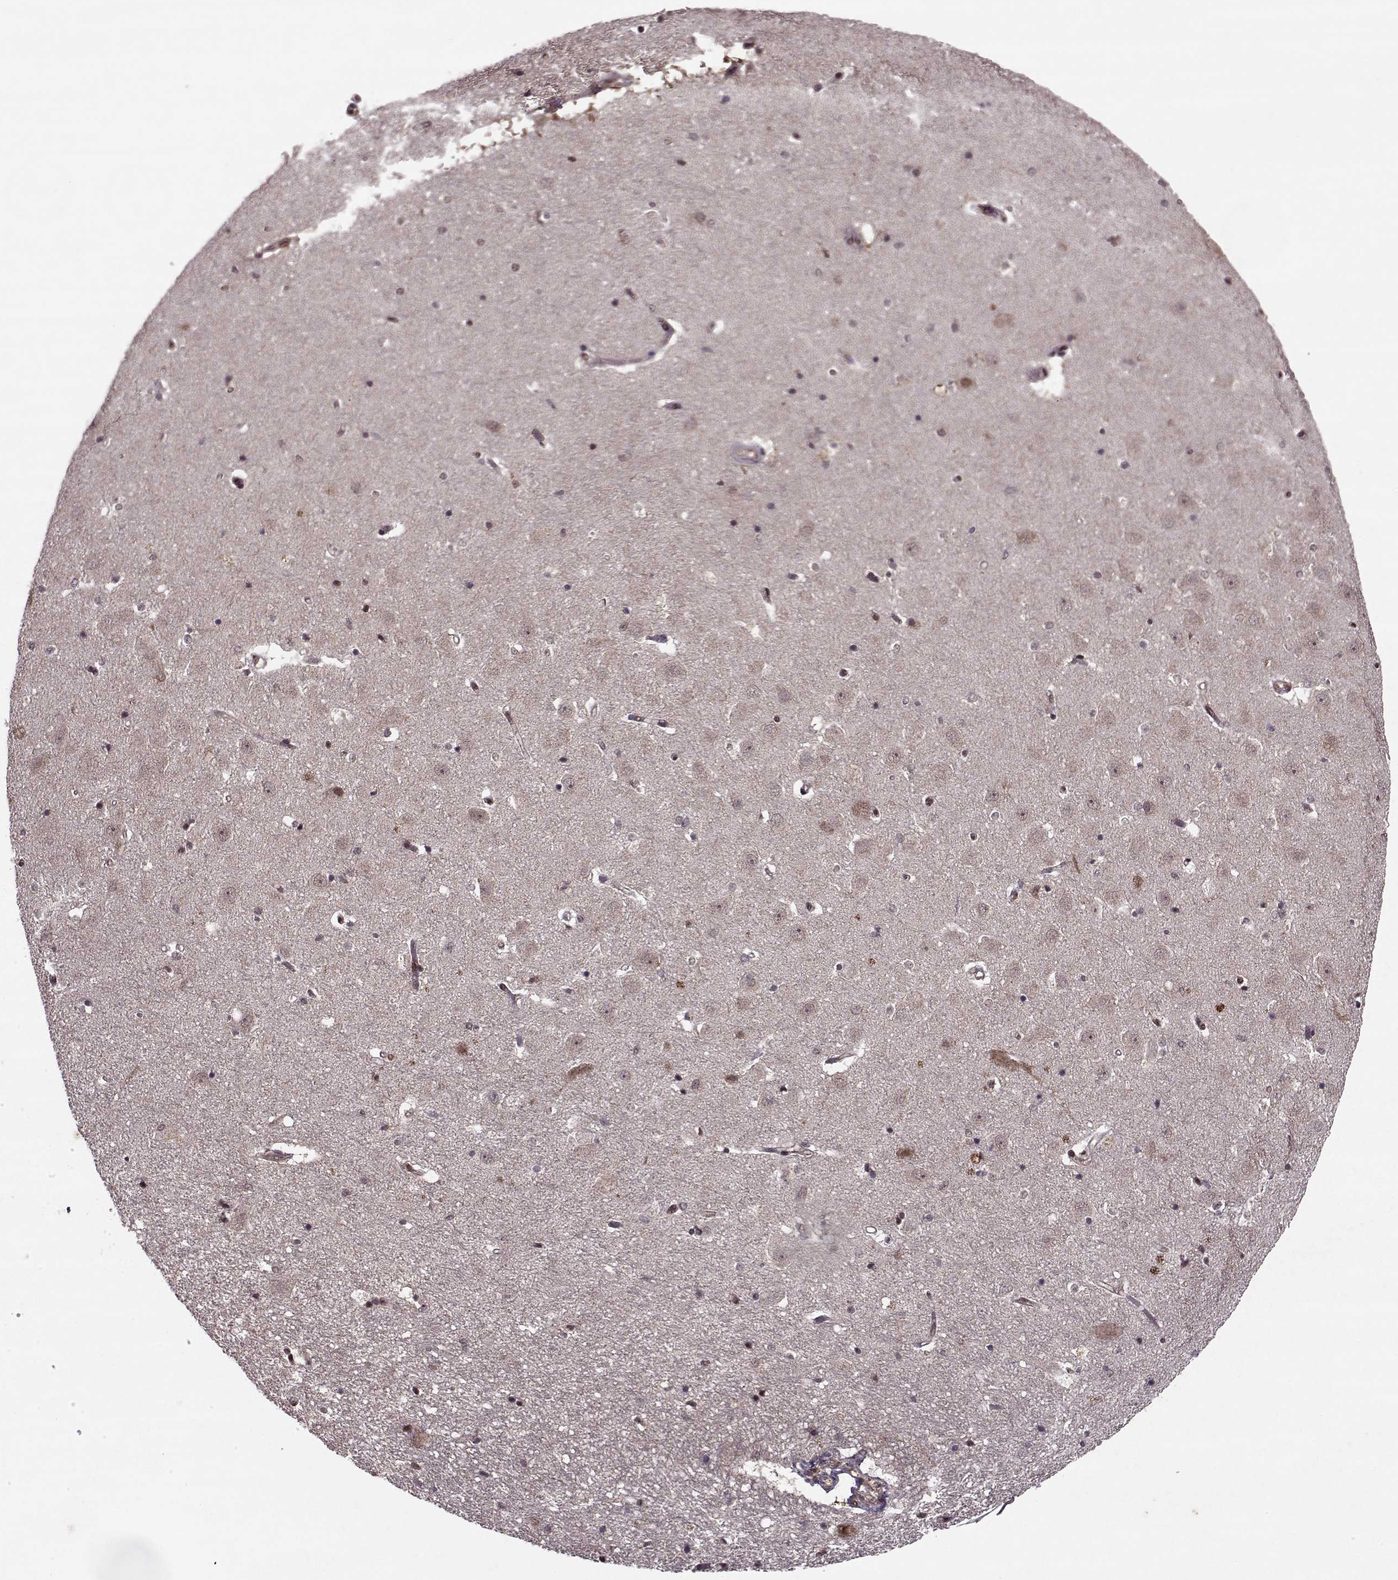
{"staining": {"intensity": "negative", "quantity": "none", "location": "none"}, "tissue": "hippocampus", "cell_type": "Glial cells", "image_type": "normal", "snomed": [{"axis": "morphology", "description": "Normal tissue, NOS"}, {"axis": "topography", "description": "Hippocampus"}], "caption": "Immunohistochemical staining of benign human hippocampus reveals no significant expression in glial cells.", "gene": "PSMA7", "patient": {"sex": "male", "age": 44}}